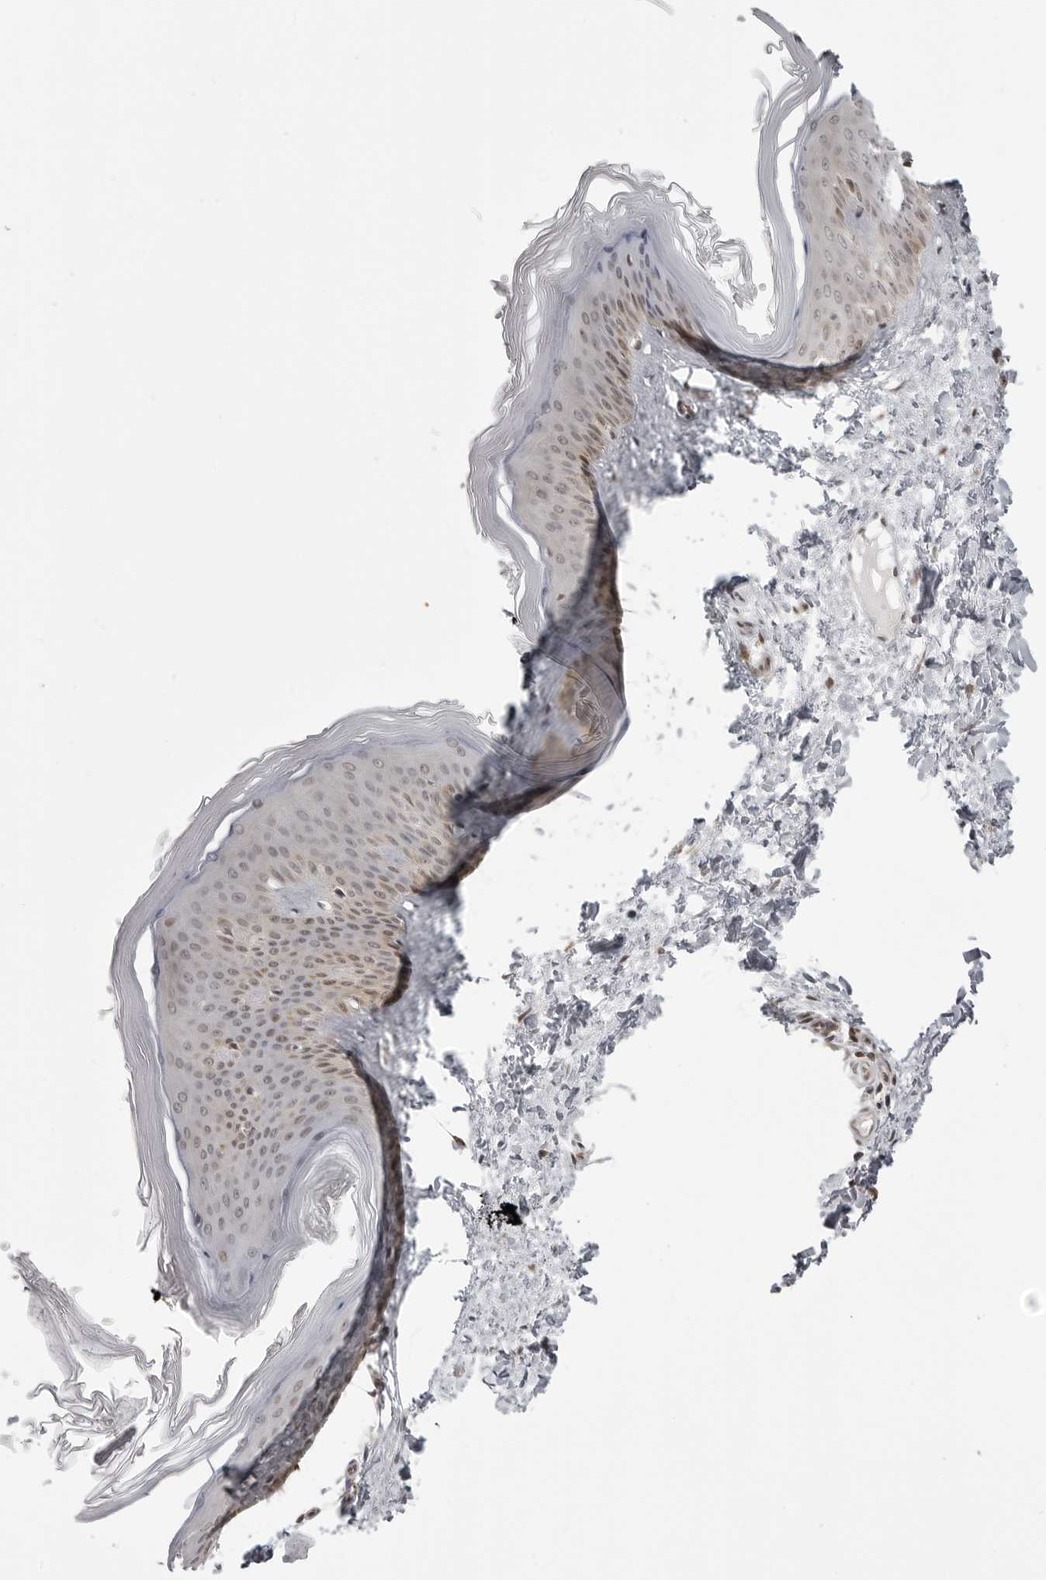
{"staining": {"intensity": "negative", "quantity": "none", "location": "none"}, "tissue": "skin", "cell_type": "Fibroblasts", "image_type": "normal", "snomed": [{"axis": "morphology", "description": "Normal tissue, NOS"}, {"axis": "topography", "description": "Skin"}], "caption": "IHC histopathology image of benign skin: human skin stained with DAB (3,3'-diaminobenzidine) shows no significant protein positivity in fibroblasts.", "gene": "PHF3", "patient": {"sex": "female", "age": 27}}